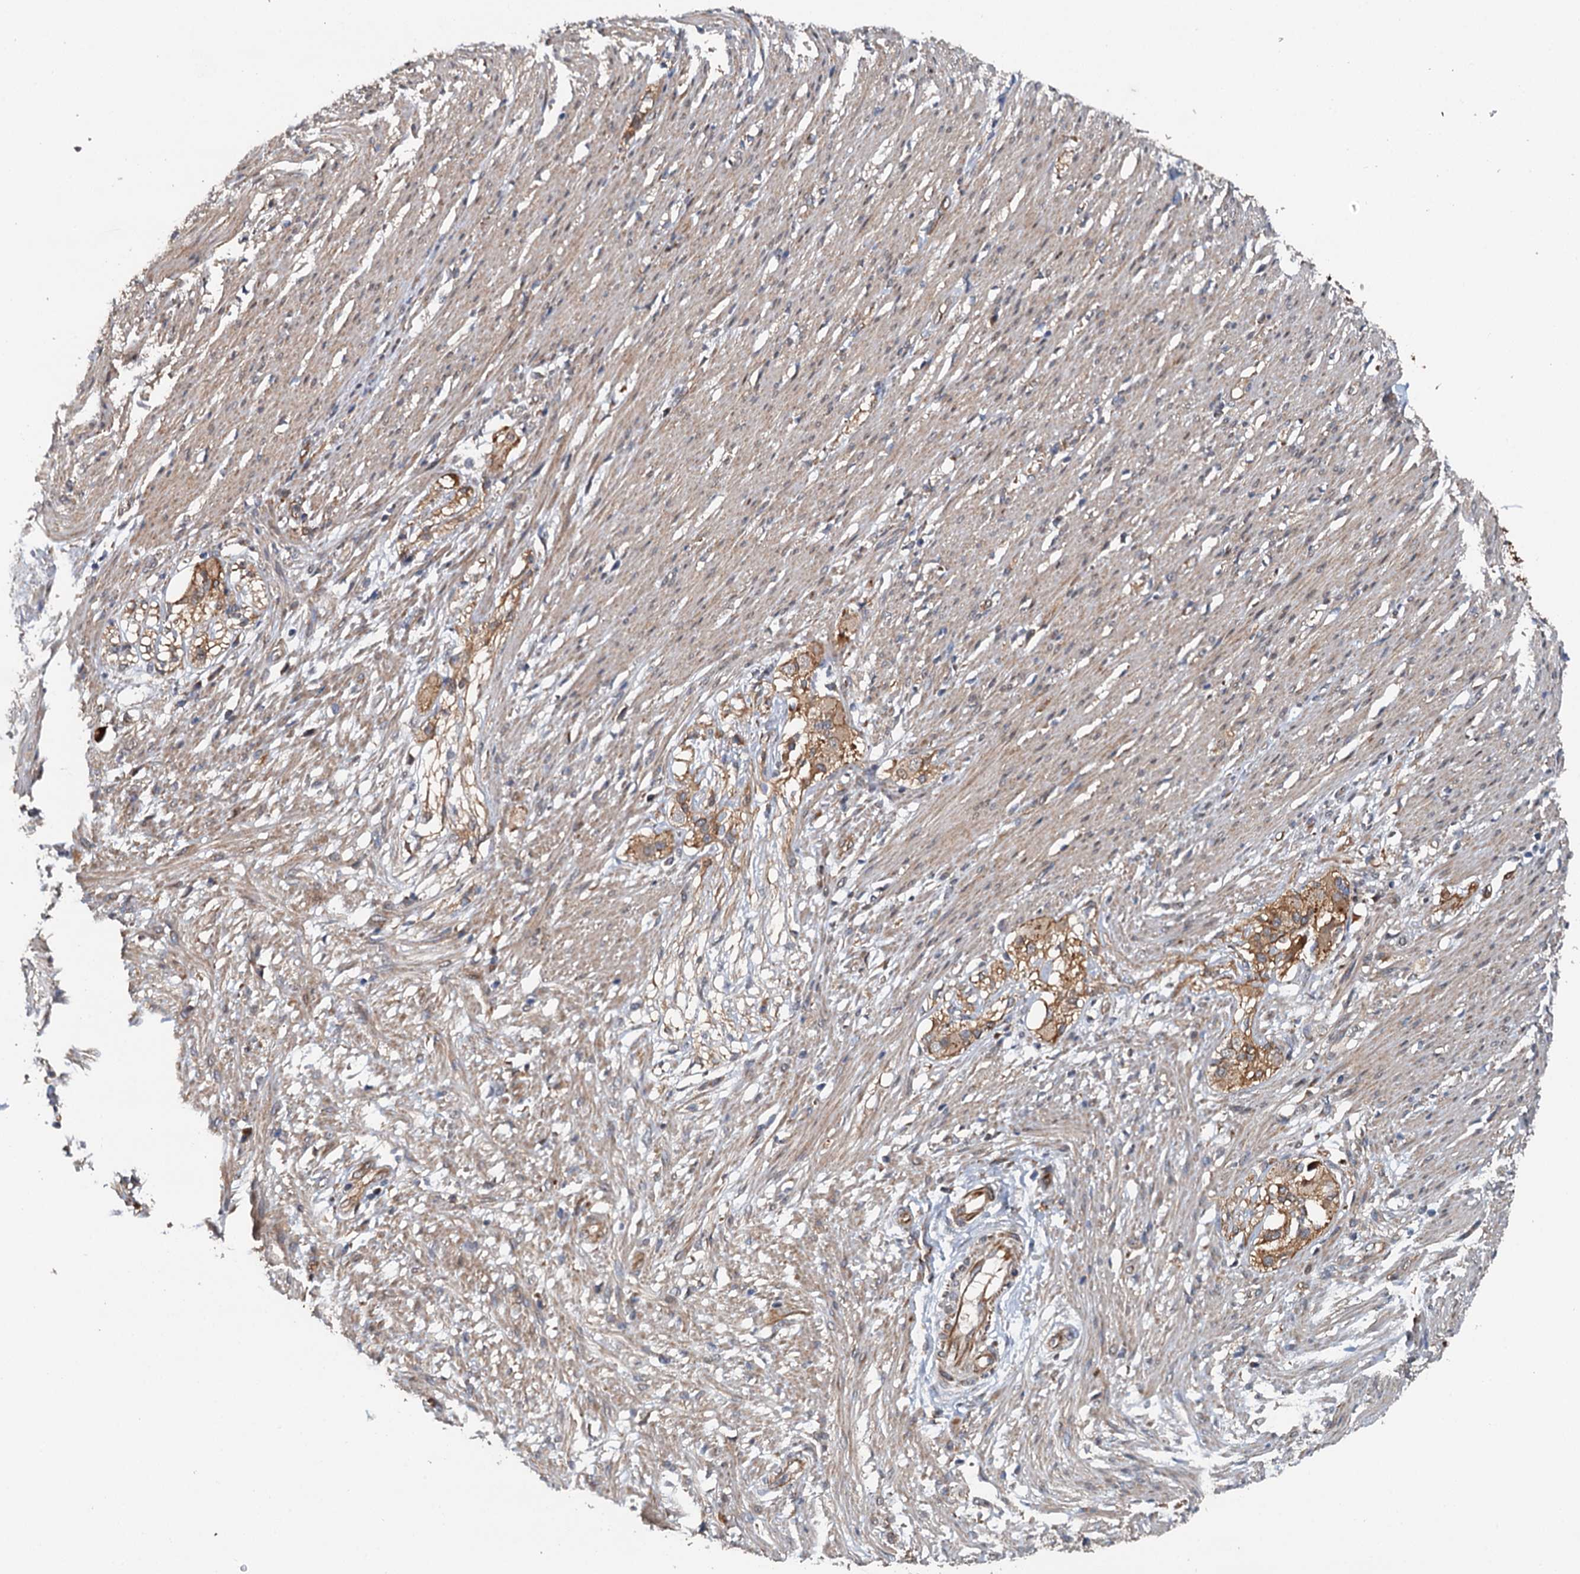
{"staining": {"intensity": "moderate", "quantity": ">75%", "location": "cytoplasmic/membranous"}, "tissue": "smooth muscle", "cell_type": "Smooth muscle cells", "image_type": "normal", "snomed": [{"axis": "morphology", "description": "Normal tissue, NOS"}, {"axis": "morphology", "description": "Adenocarcinoma, NOS"}, {"axis": "topography", "description": "Colon"}, {"axis": "topography", "description": "Peripheral nerve tissue"}], "caption": "Immunohistochemistry of unremarkable smooth muscle displays medium levels of moderate cytoplasmic/membranous positivity in approximately >75% of smooth muscle cells.", "gene": "LRRK2", "patient": {"sex": "male", "age": 14}}